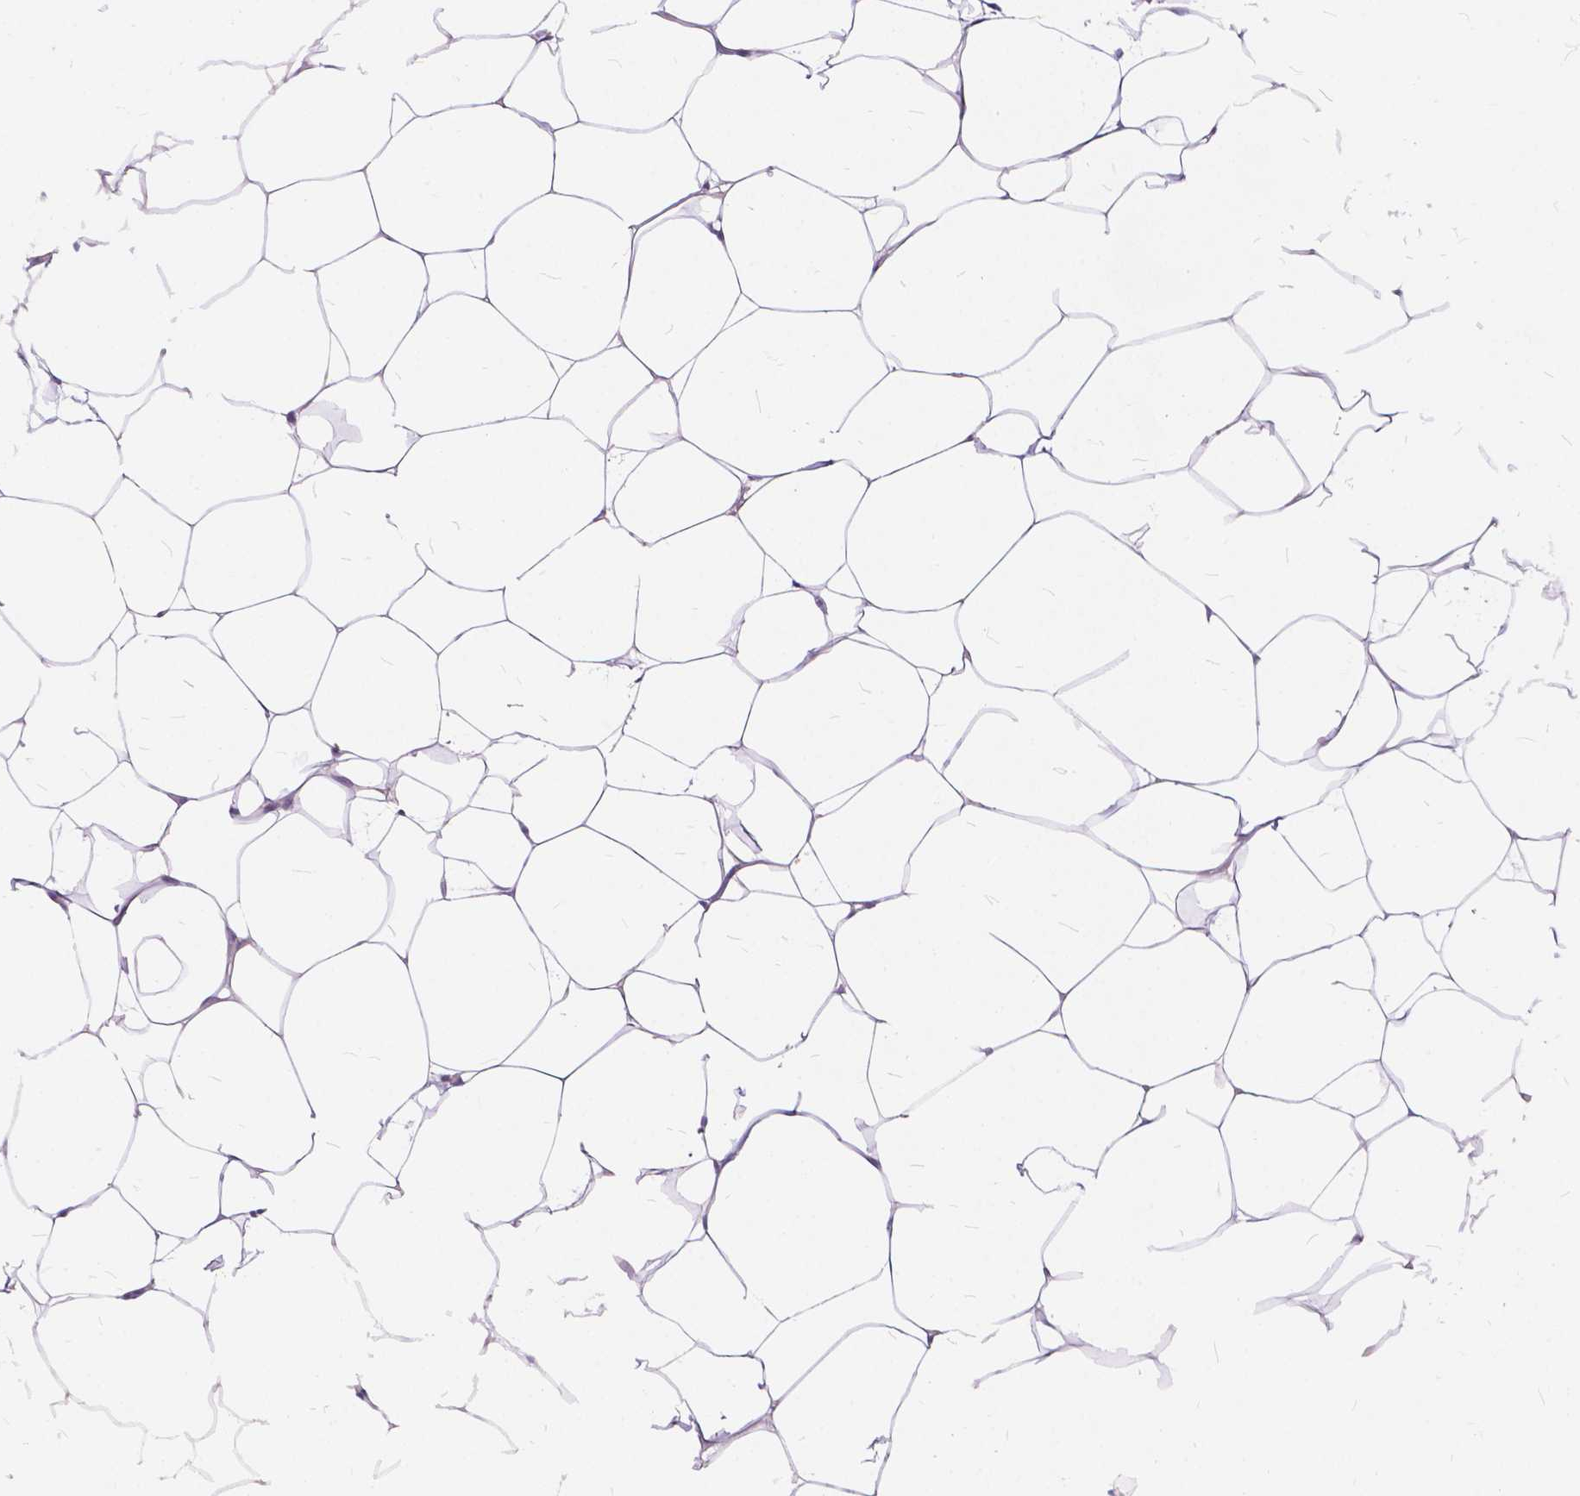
{"staining": {"intensity": "weak", "quantity": ">75%", "location": "nuclear"}, "tissue": "breast", "cell_type": "Adipocytes", "image_type": "normal", "snomed": [{"axis": "morphology", "description": "Normal tissue, NOS"}, {"axis": "topography", "description": "Breast"}], "caption": "High-power microscopy captured an IHC micrograph of benign breast, revealing weak nuclear positivity in about >75% of adipocytes. The protein of interest is shown in brown color, while the nuclei are stained blue.", "gene": "FAM53A", "patient": {"sex": "female", "age": 32}}